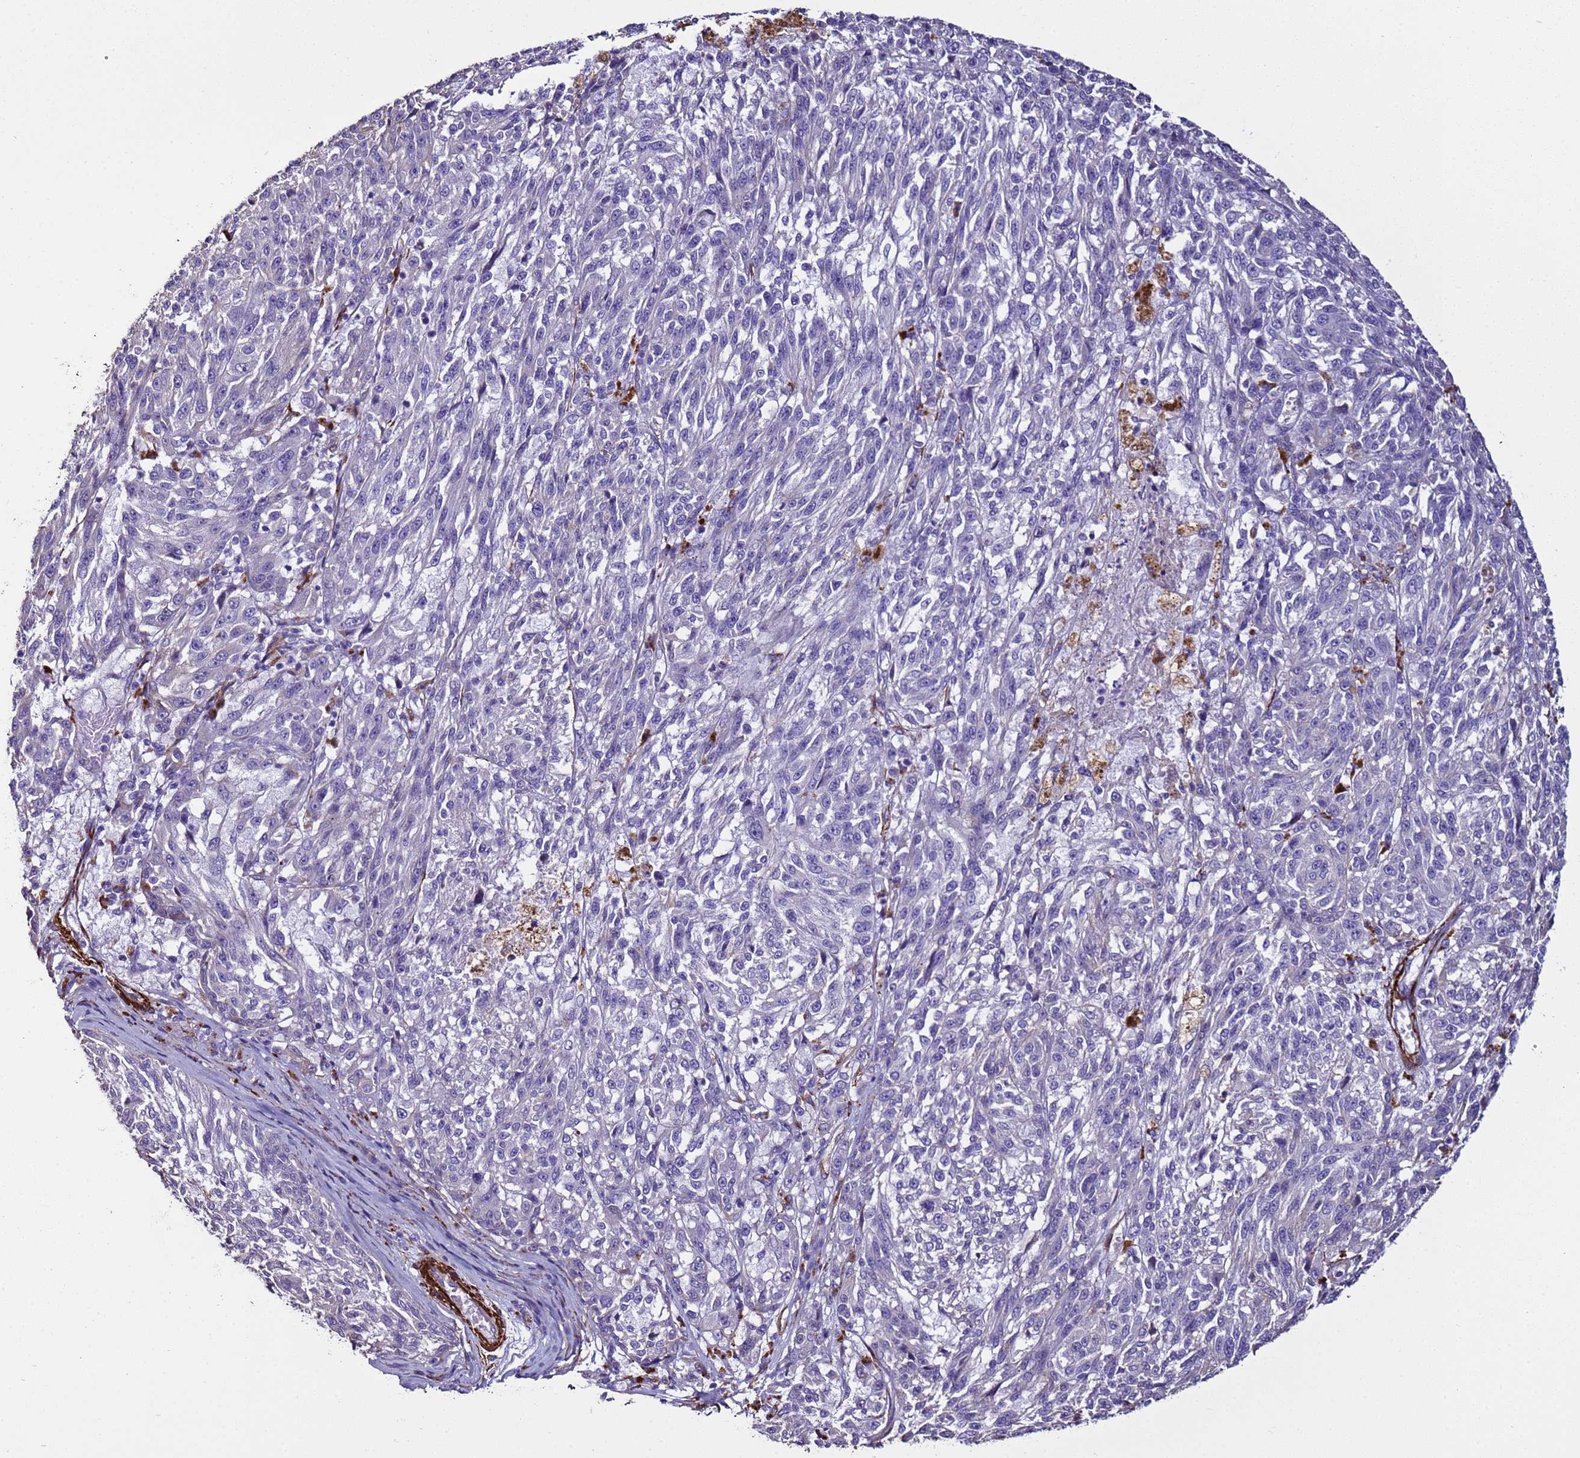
{"staining": {"intensity": "negative", "quantity": "none", "location": "none"}, "tissue": "melanoma", "cell_type": "Tumor cells", "image_type": "cancer", "snomed": [{"axis": "morphology", "description": "Malignant melanoma, NOS"}, {"axis": "topography", "description": "Skin"}], "caption": "Immunohistochemistry (IHC) of melanoma shows no positivity in tumor cells. (DAB (3,3'-diaminobenzidine) IHC visualized using brightfield microscopy, high magnification).", "gene": "RABL2B", "patient": {"sex": "male", "age": 53}}